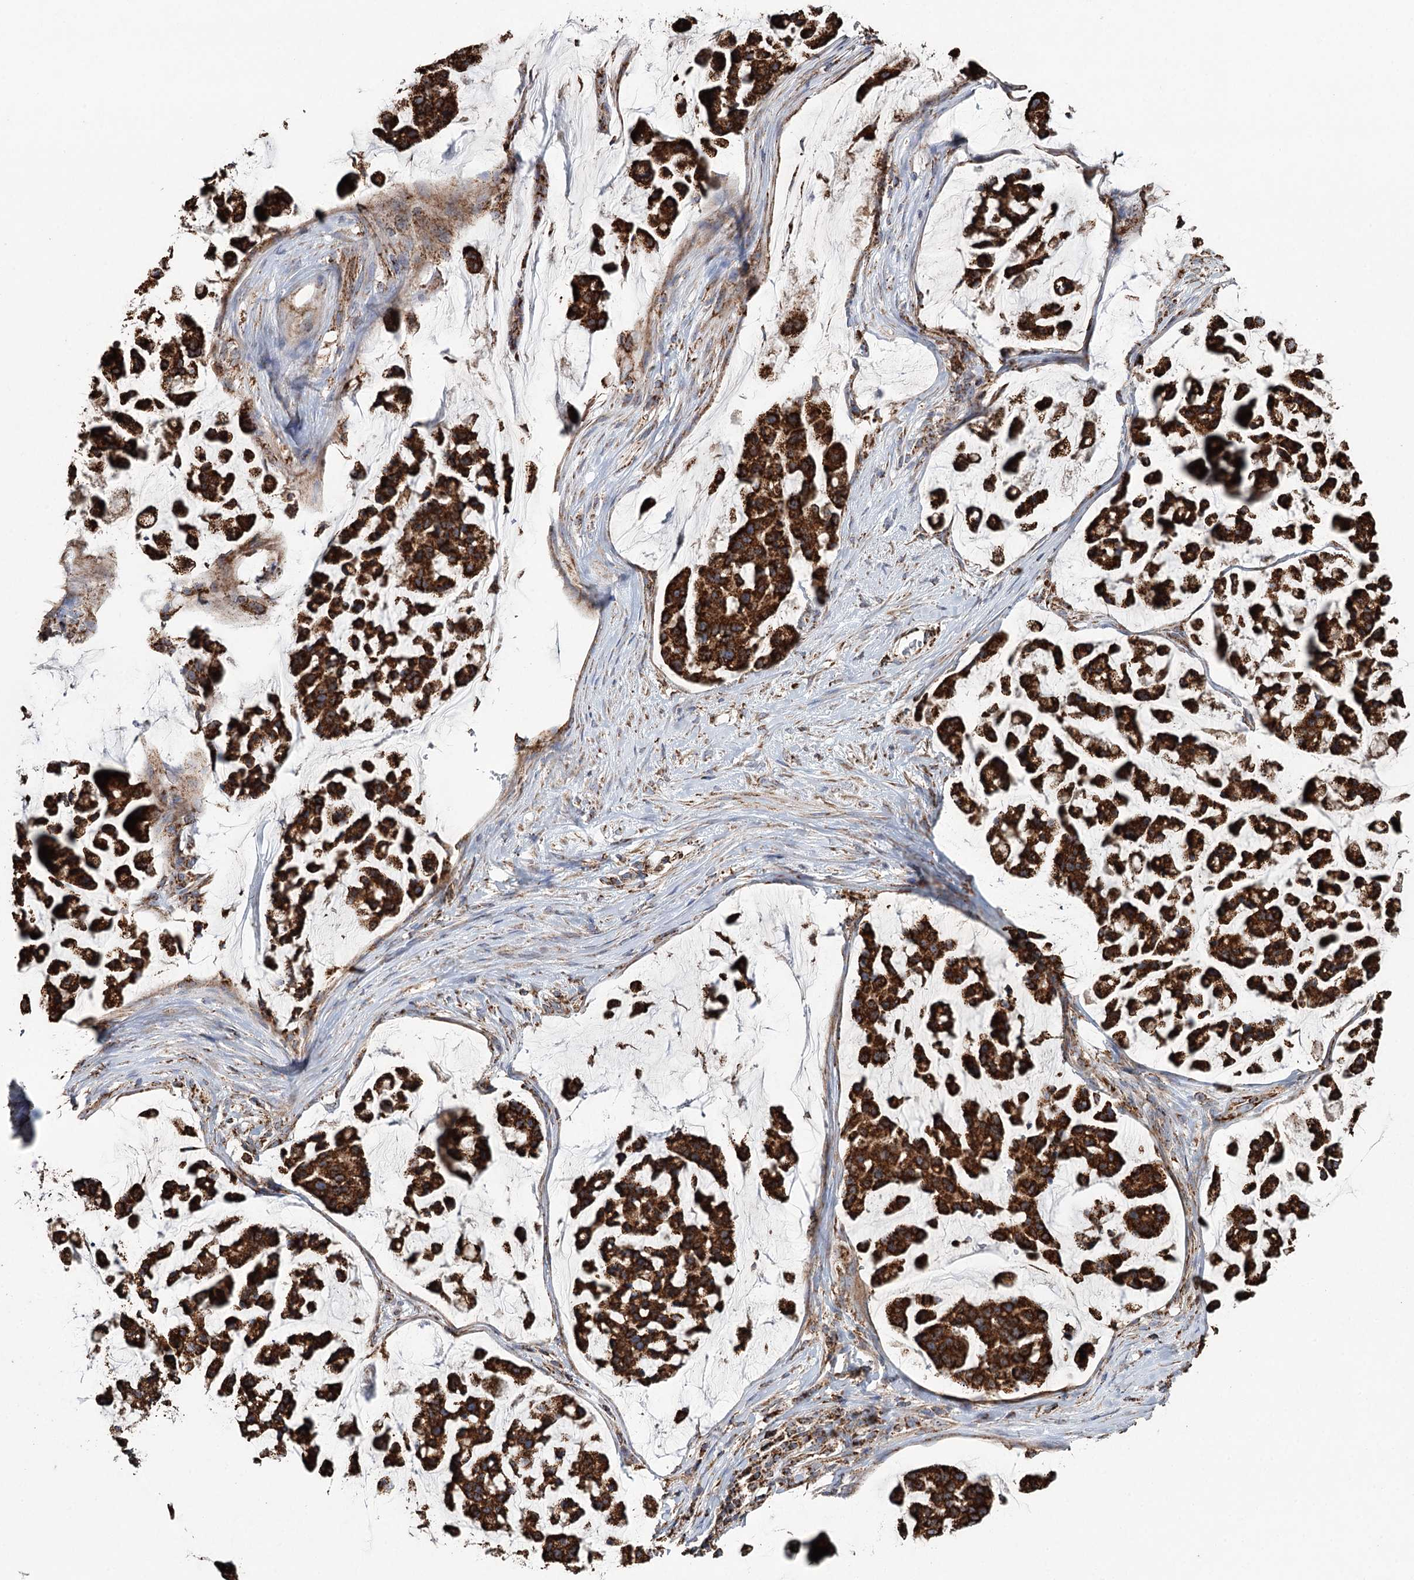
{"staining": {"intensity": "strong", "quantity": ">75%", "location": "cytoplasmic/membranous"}, "tissue": "stomach cancer", "cell_type": "Tumor cells", "image_type": "cancer", "snomed": [{"axis": "morphology", "description": "Adenocarcinoma, NOS"}, {"axis": "topography", "description": "Stomach, lower"}], "caption": "Tumor cells exhibit strong cytoplasmic/membranous positivity in approximately >75% of cells in stomach adenocarcinoma.", "gene": "APH1A", "patient": {"sex": "male", "age": 67}}